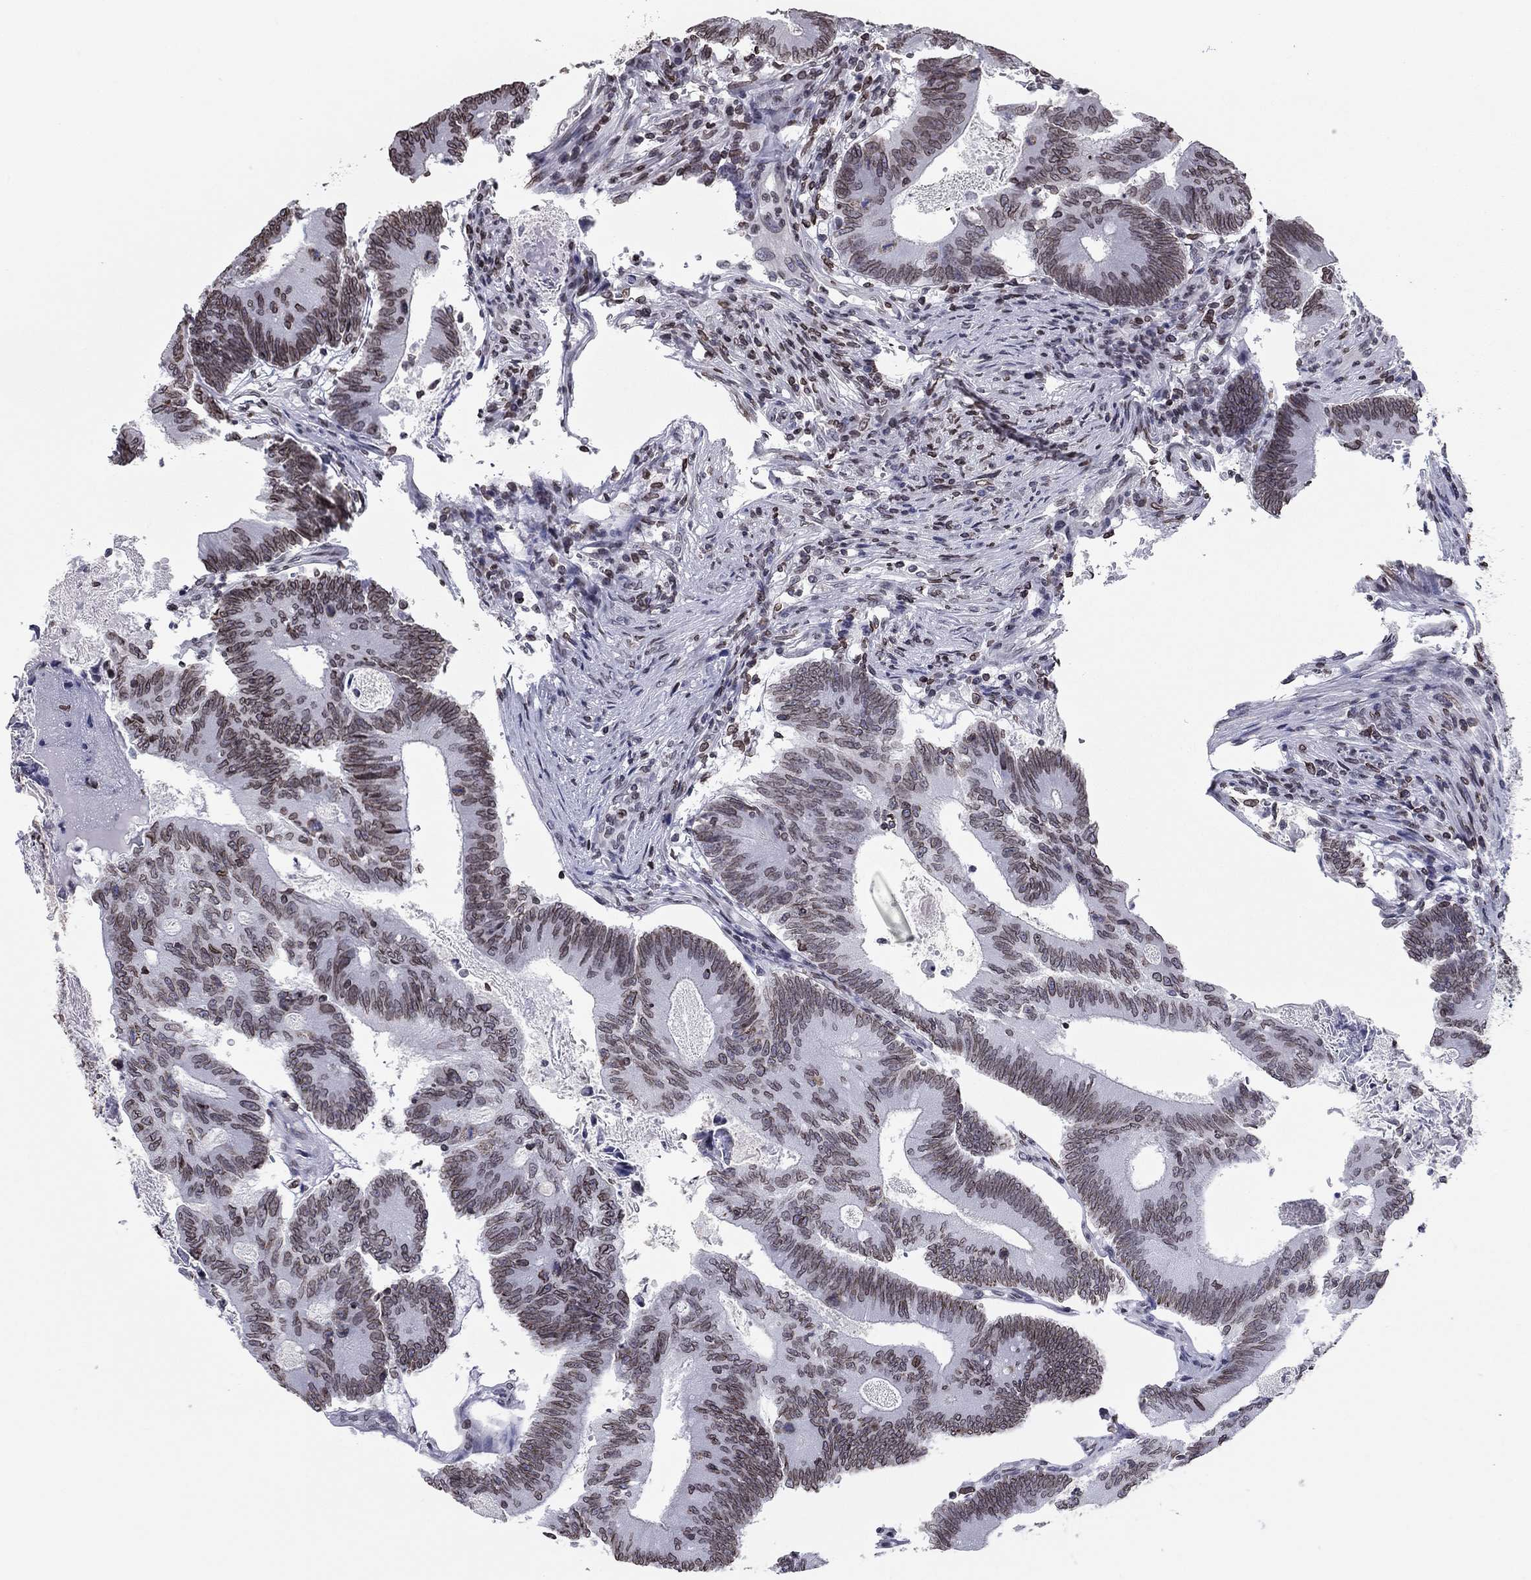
{"staining": {"intensity": "moderate", "quantity": ">75%", "location": "cytoplasmic/membranous,nuclear"}, "tissue": "colorectal cancer", "cell_type": "Tumor cells", "image_type": "cancer", "snomed": [{"axis": "morphology", "description": "Adenocarcinoma, NOS"}, {"axis": "topography", "description": "Colon"}], "caption": "High-magnification brightfield microscopy of adenocarcinoma (colorectal) stained with DAB (3,3'-diaminobenzidine) (brown) and counterstained with hematoxylin (blue). tumor cells exhibit moderate cytoplasmic/membranous and nuclear staining is present in approximately>75% of cells.", "gene": "ESPL1", "patient": {"sex": "female", "age": 70}}